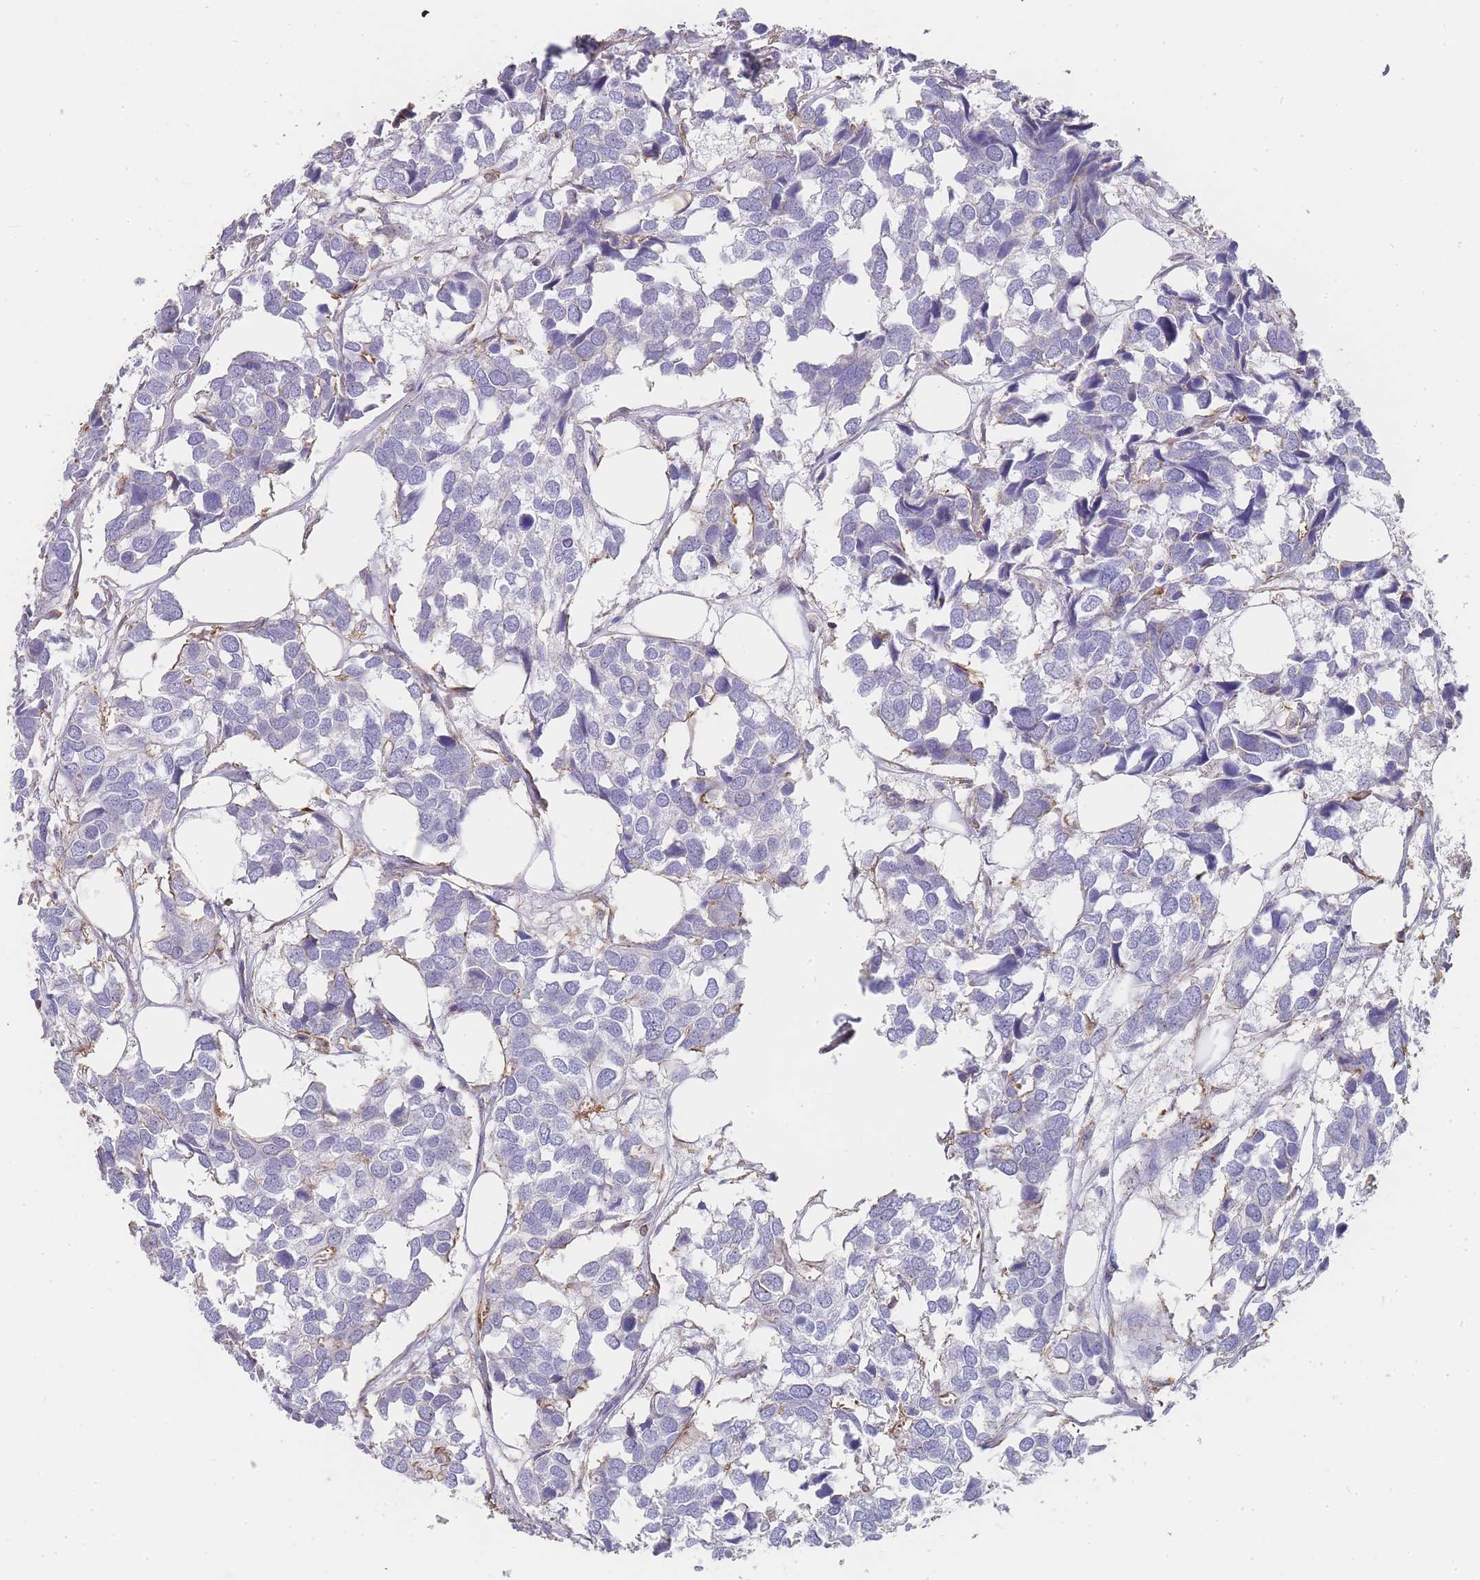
{"staining": {"intensity": "negative", "quantity": "none", "location": "none"}, "tissue": "breast cancer", "cell_type": "Tumor cells", "image_type": "cancer", "snomed": [{"axis": "morphology", "description": "Duct carcinoma"}, {"axis": "topography", "description": "Breast"}], "caption": "DAB immunohistochemical staining of infiltrating ductal carcinoma (breast) demonstrates no significant positivity in tumor cells.", "gene": "NOP14", "patient": {"sex": "female", "age": 83}}